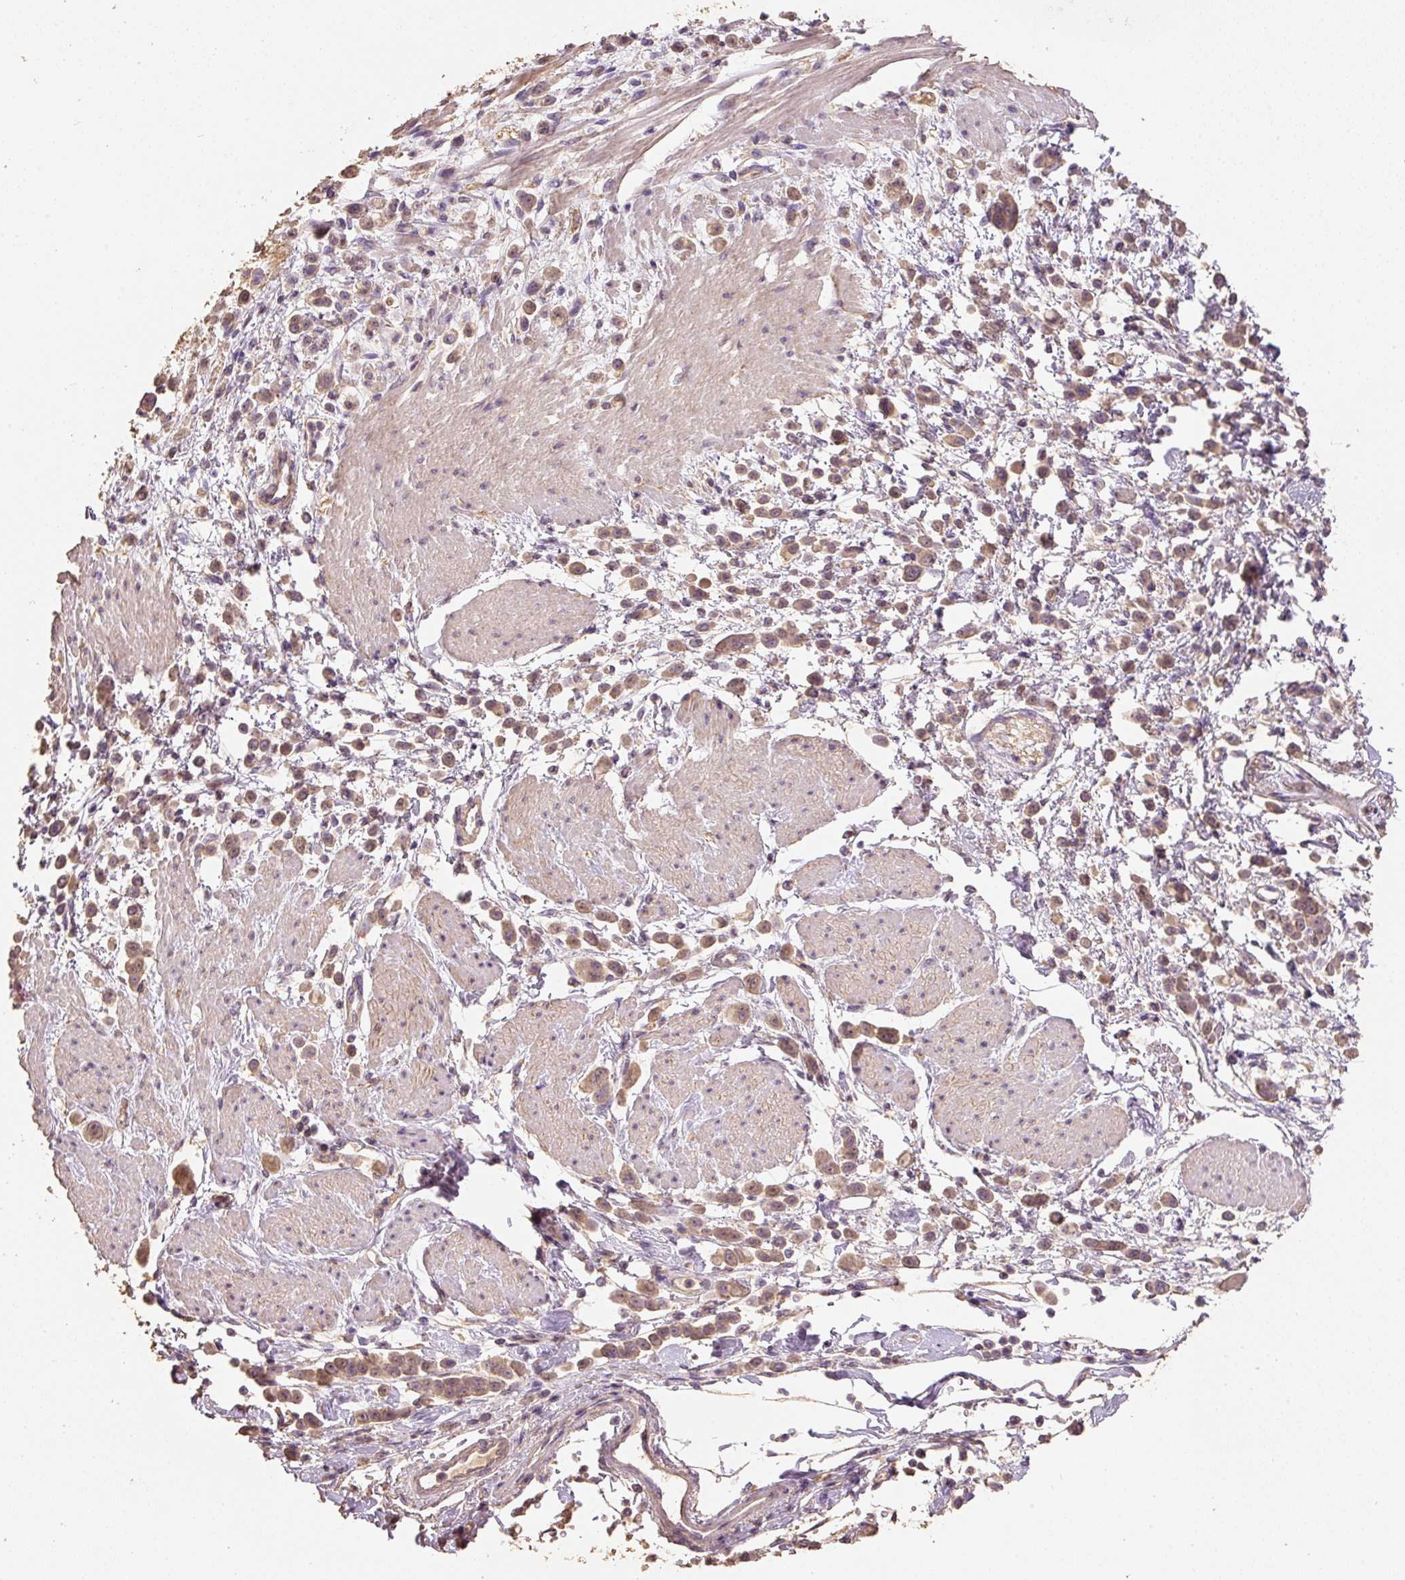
{"staining": {"intensity": "moderate", "quantity": ">75%", "location": "cytoplasmic/membranous,nuclear"}, "tissue": "pancreatic cancer", "cell_type": "Tumor cells", "image_type": "cancer", "snomed": [{"axis": "morphology", "description": "Normal tissue, NOS"}, {"axis": "morphology", "description": "Adenocarcinoma, NOS"}, {"axis": "topography", "description": "Pancreas"}], "caption": "Moderate cytoplasmic/membranous and nuclear staining is seen in approximately >75% of tumor cells in pancreatic cancer (adenocarcinoma).", "gene": "HERC2", "patient": {"sex": "female", "age": 64}}